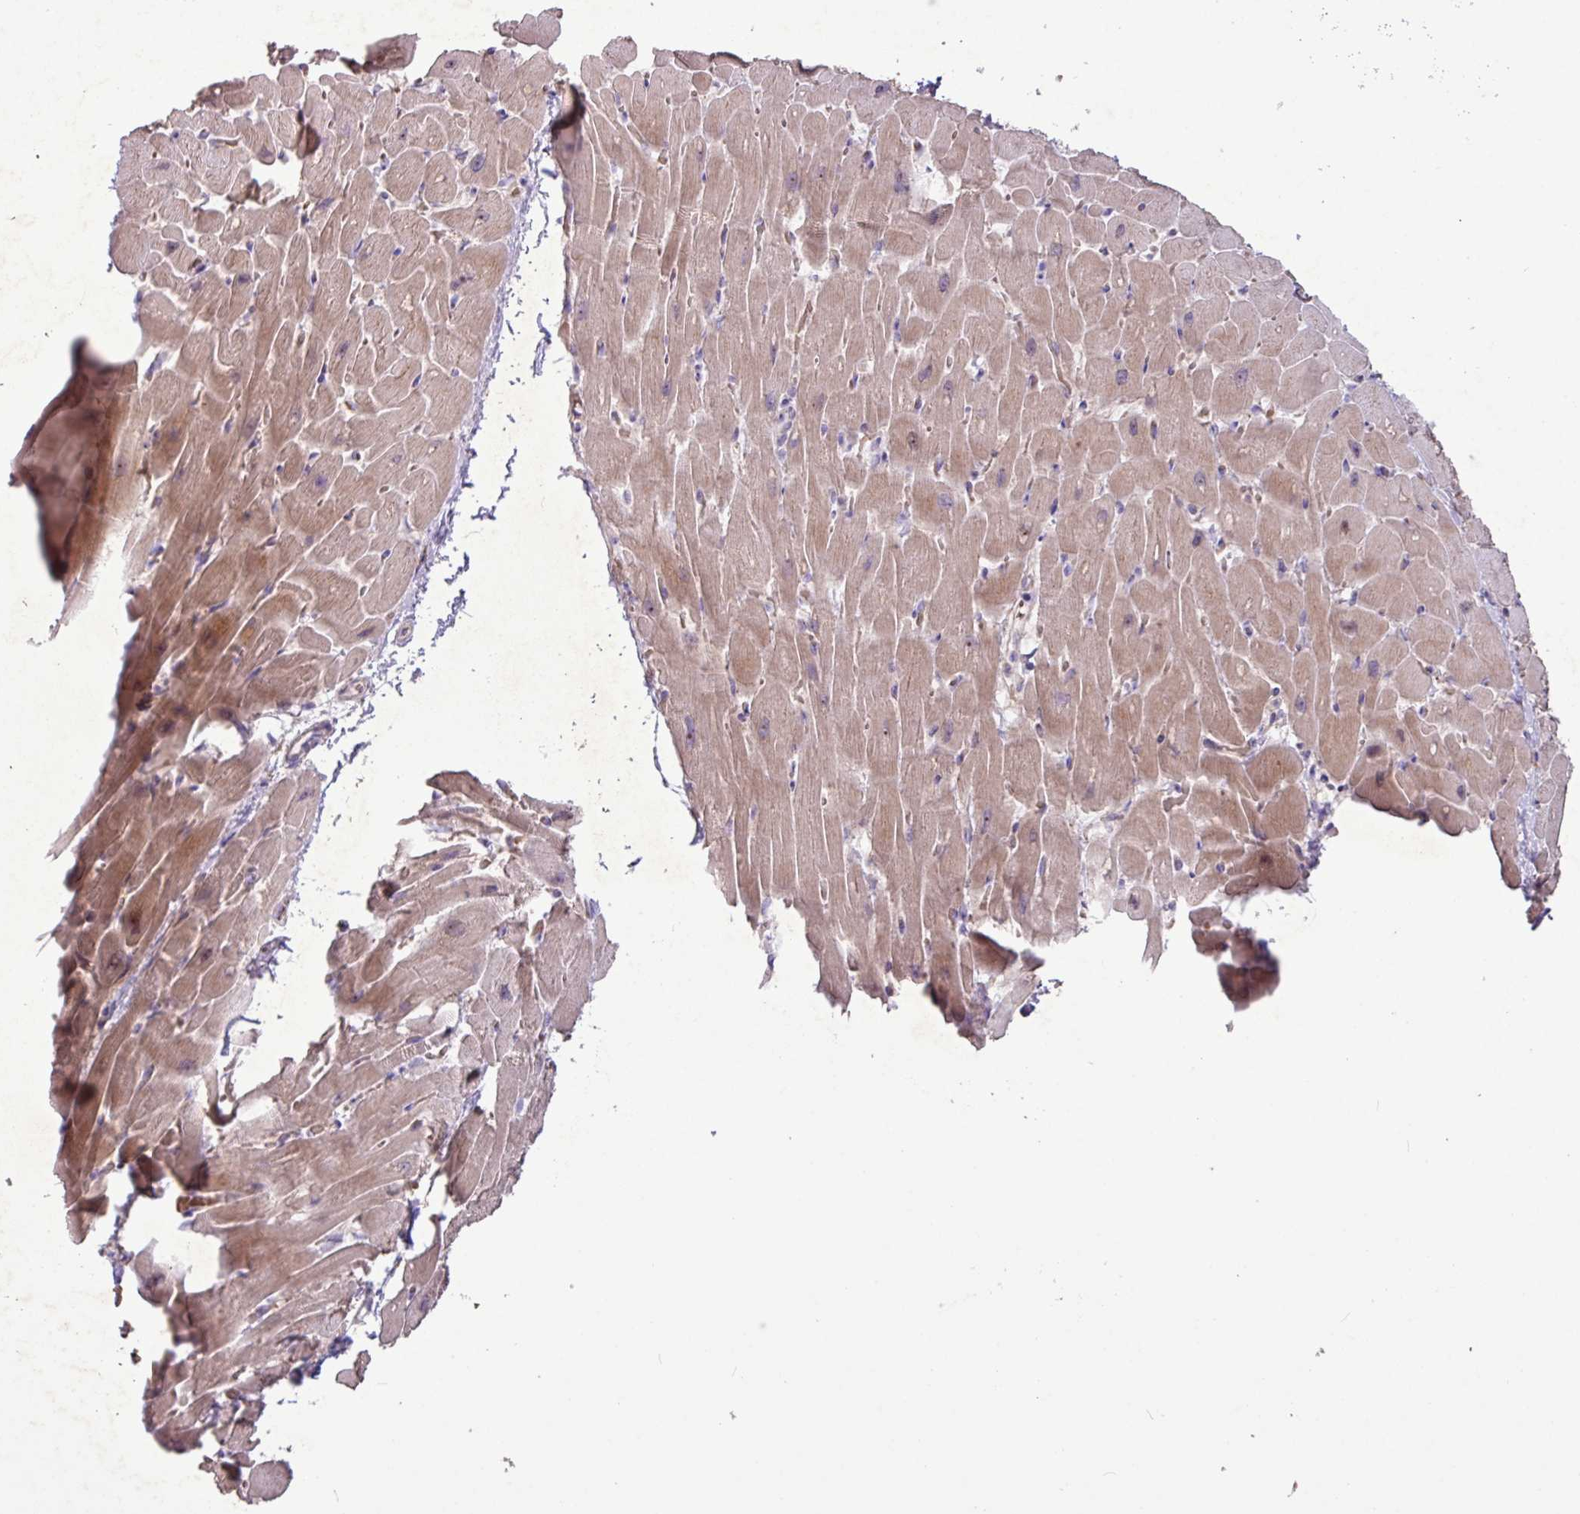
{"staining": {"intensity": "weak", "quantity": "25%-75%", "location": "cytoplasmic/membranous,nuclear"}, "tissue": "heart muscle", "cell_type": "Cardiomyocytes", "image_type": "normal", "snomed": [{"axis": "morphology", "description": "Normal tissue, NOS"}, {"axis": "topography", "description": "Heart"}], "caption": "Immunohistochemical staining of benign human heart muscle demonstrates low levels of weak cytoplasmic/membranous,nuclear positivity in approximately 25%-75% of cardiomyocytes.", "gene": "L3MBTL3", "patient": {"sex": "male", "age": 37}}